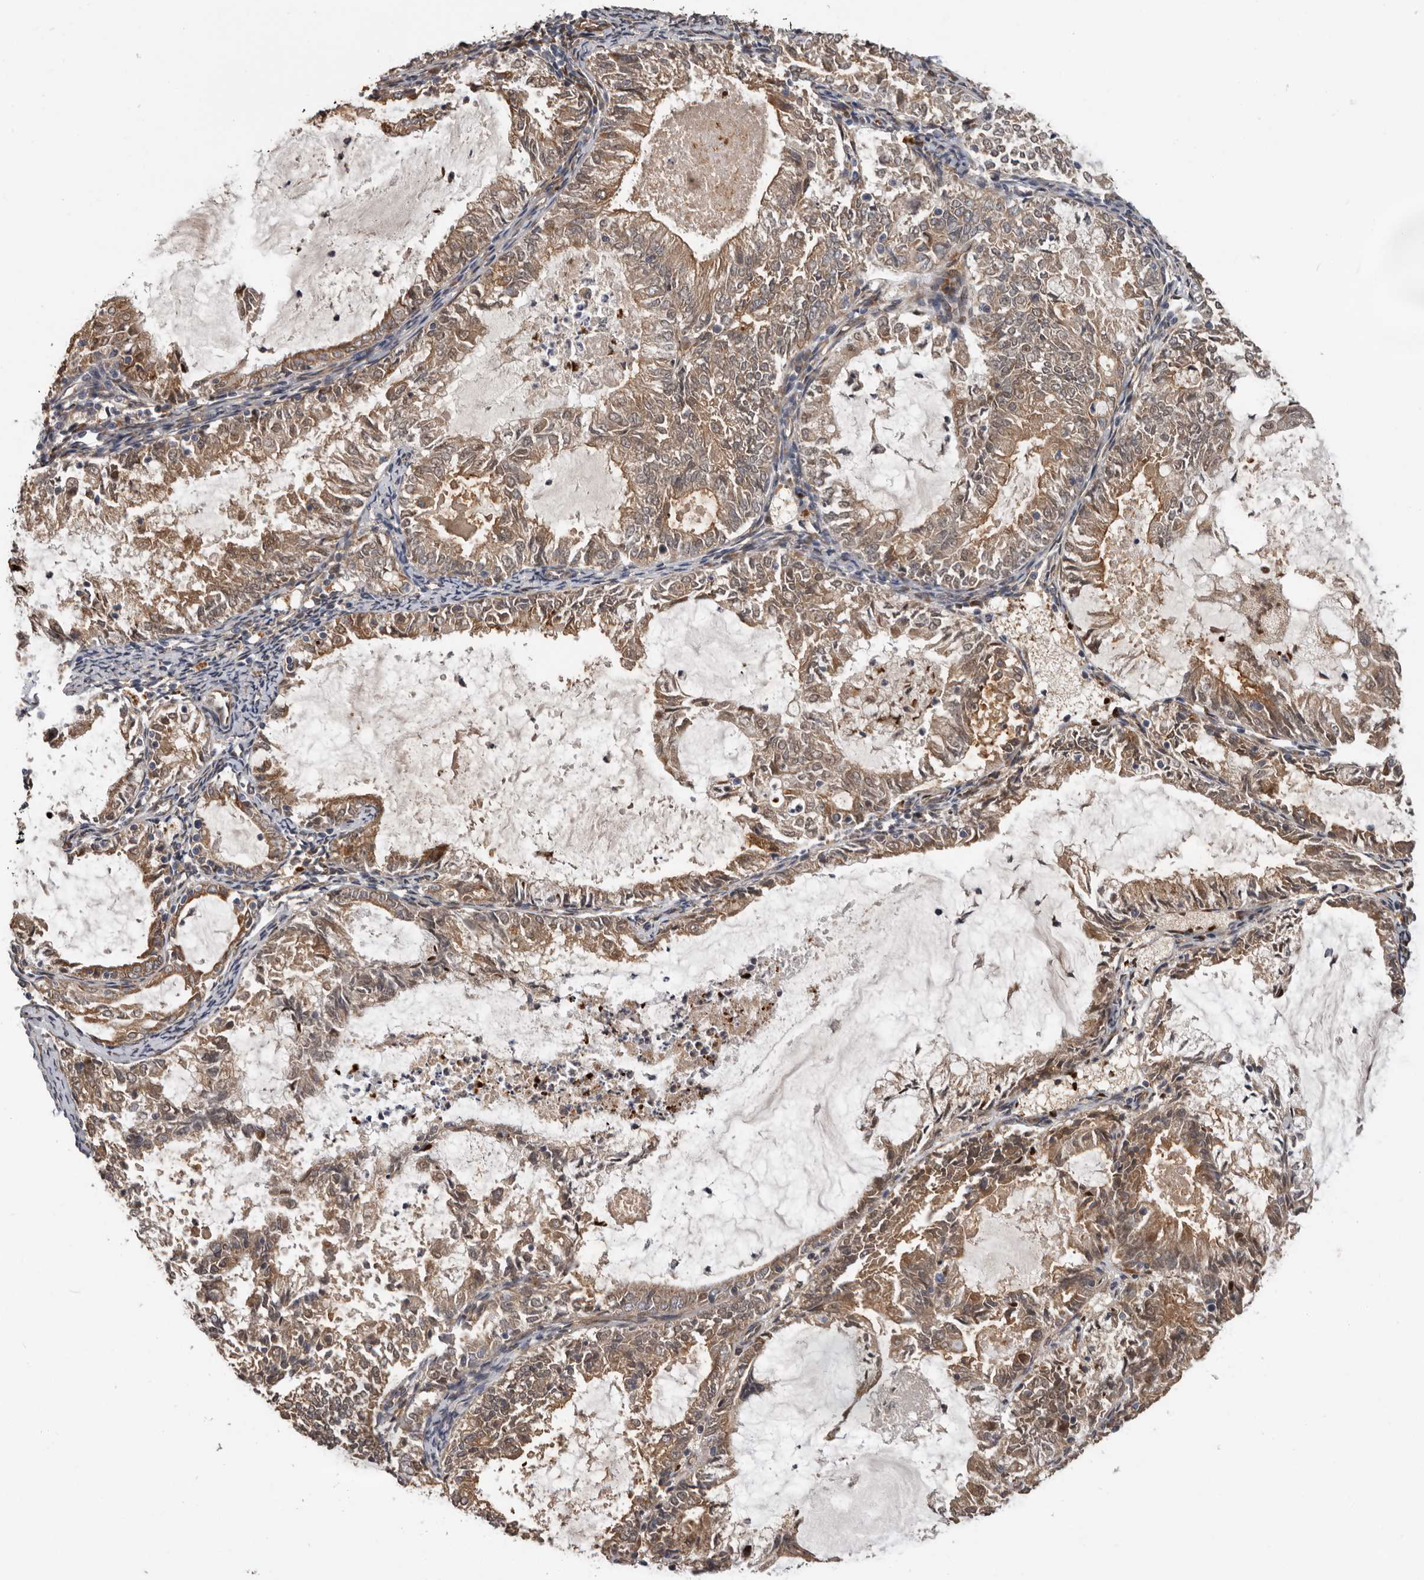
{"staining": {"intensity": "moderate", "quantity": ">75%", "location": "cytoplasmic/membranous"}, "tissue": "endometrial cancer", "cell_type": "Tumor cells", "image_type": "cancer", "snomed": [{"axis": "morphology", "description": "Adenocarcinoma, NOS"}, {"axis": "topography", "description": "Endometrium"}], "caption": "This image exhibits immunohistochemistry staining of endometrial cancer, with medium moderate cytoplasmic/membranous staining in about >75% of tumor cells.", "gene": "MTF1", "patient": {"sex": "female", "age": 57}}